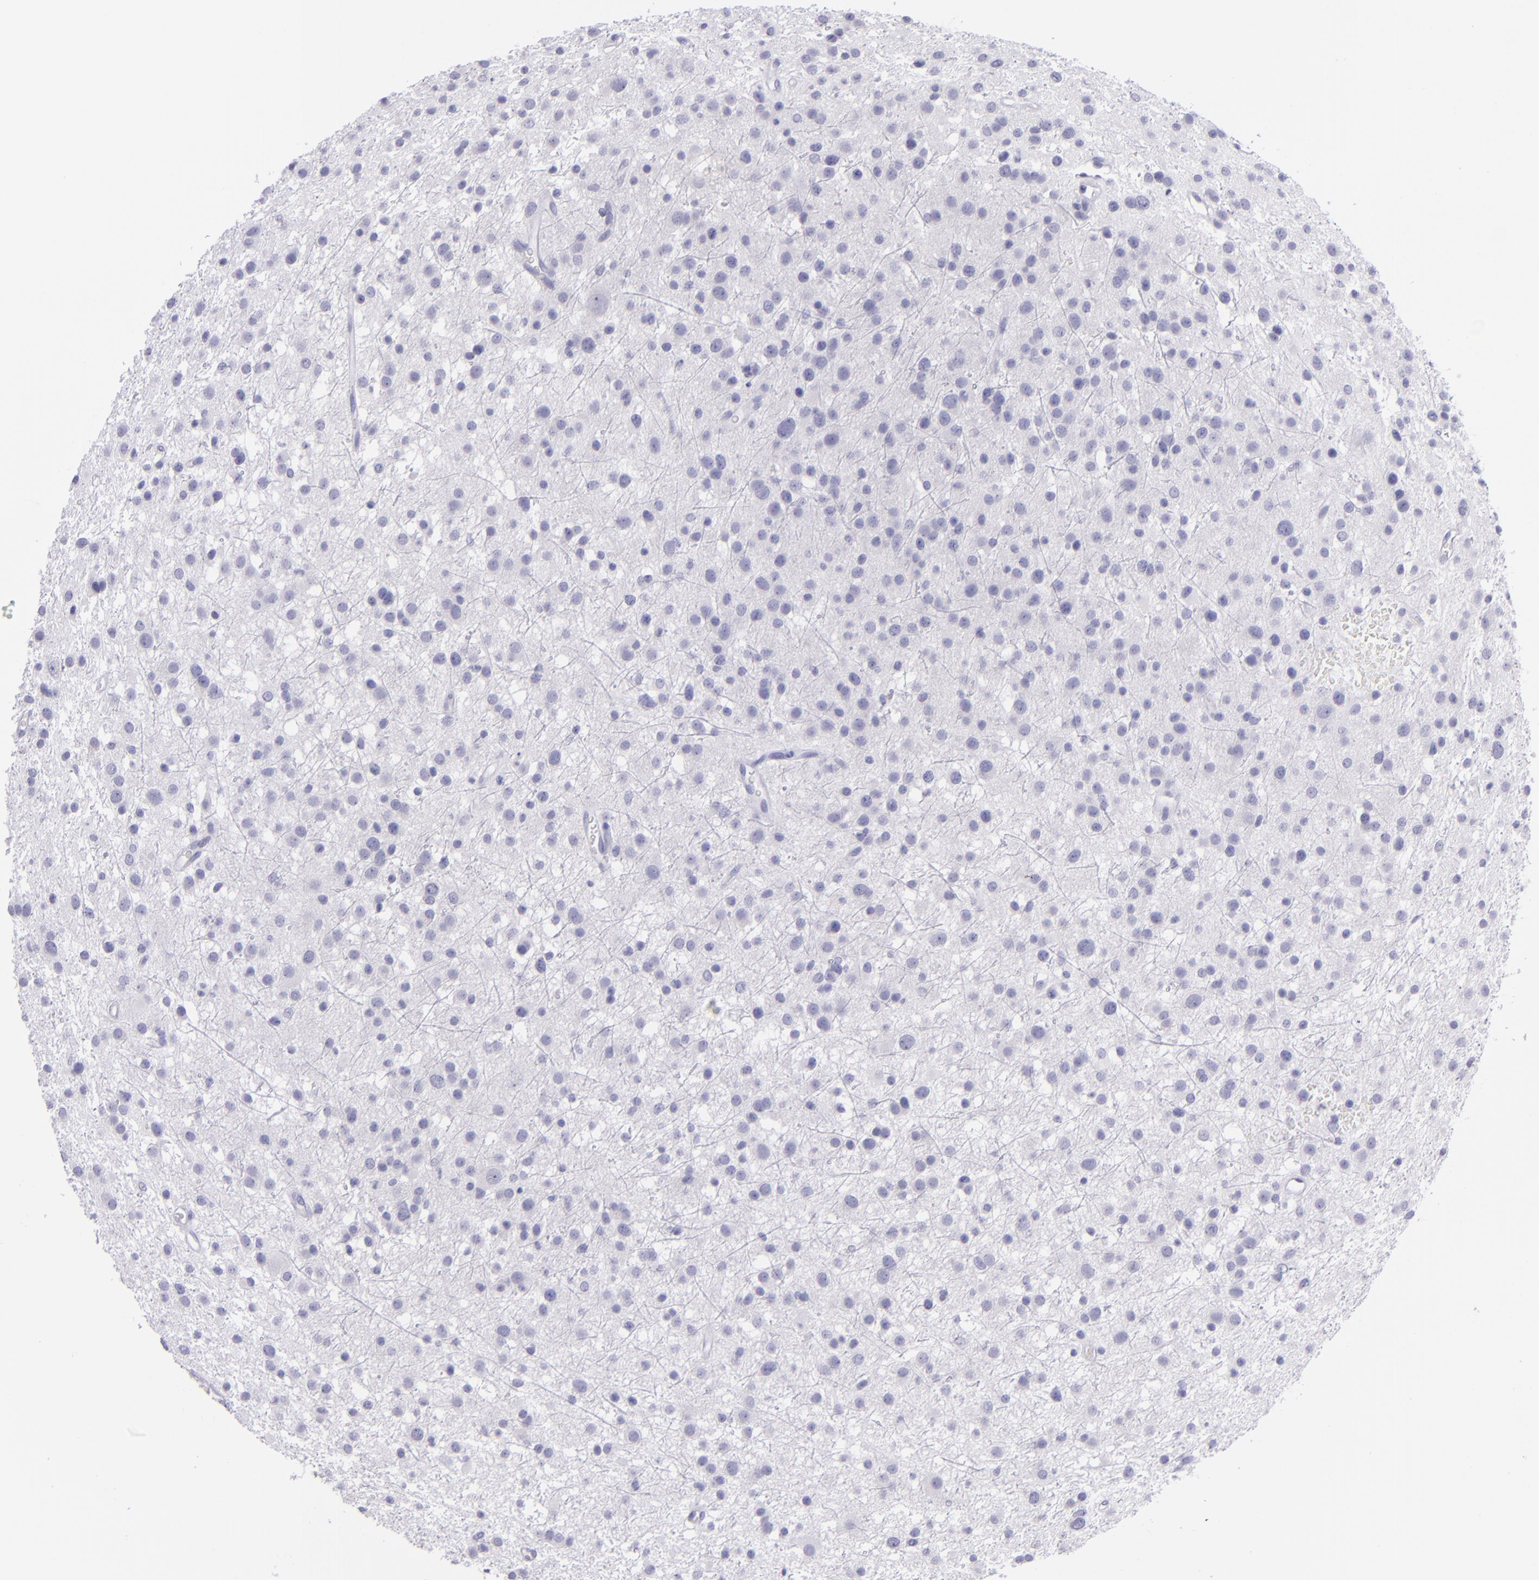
{"staining": {"intensity": "negative", "quantity": "none", "location": "none"}, "tissue": "glioma", "cell_type": "Tumor cells", "image_type": "cancer", "snomed": [{"axis": "morphology", "description": "Glioma, malignant, Low grade"}, {"axis": "topography", "description": "Brain"}], "caption": "Tumor cells are negative for protein expression in human malignant glioma (low-grade).", "gene": "TNNT3", "patient": {"sex": "female", "age": 36}}